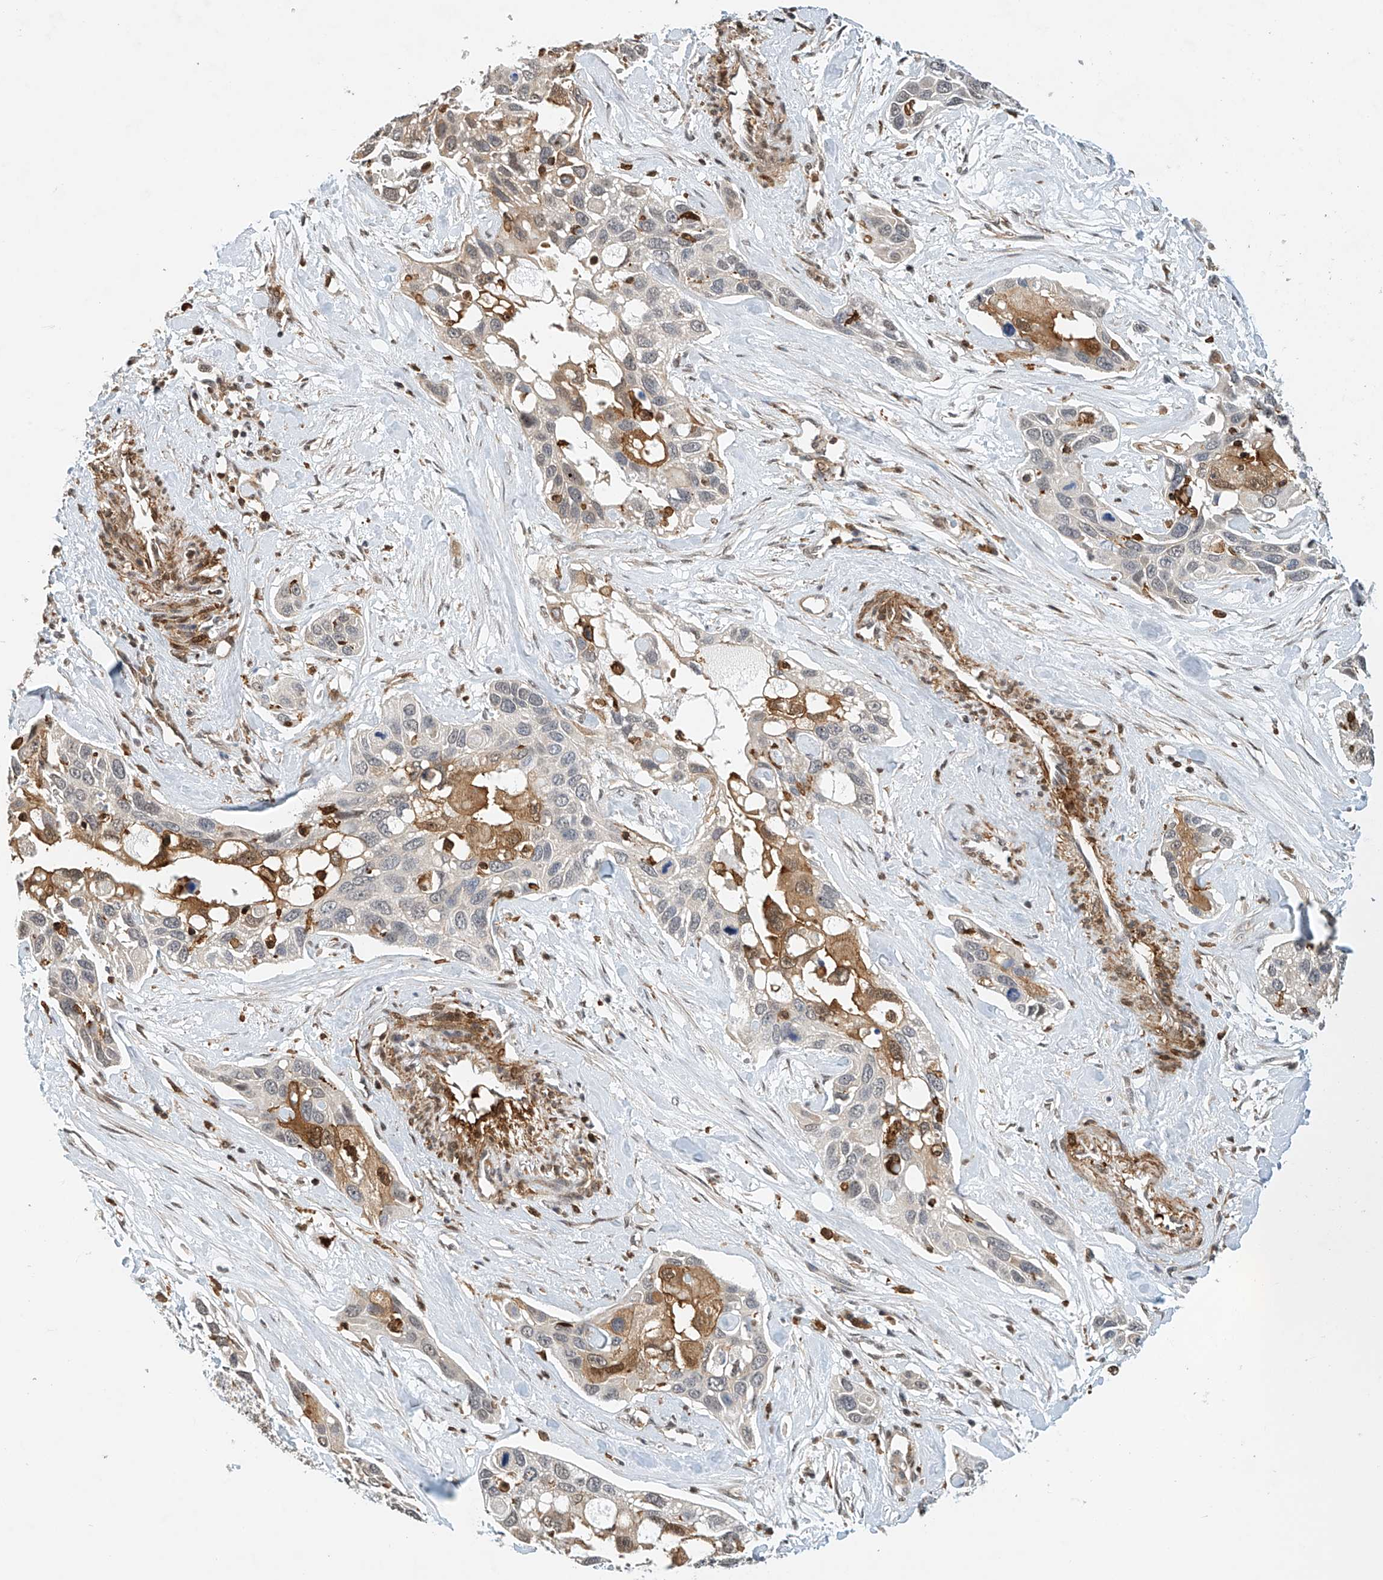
{"staining": {"intensity": "moderate", "quantity": "<25%", "location": "cytoplasmic/membranous"}, "tissue": "pancreatic cancer", "cell_type": "Tumor cells", "image_type": "cancer", "snomed": [{"axis": "morphology", "description": "Adenocarcinoma, NOS"}, {"axis": "topography", "description": "Pancreas"}], "caption": "Immunohistochemistry of pancreatic adenocarcinoma demonstrates low levels of moderate cytoplasmic/membranous expression in about <25% of tumor cells.", "gene": "MICAL1", "patient": {"sex": "female", "age": 60}}